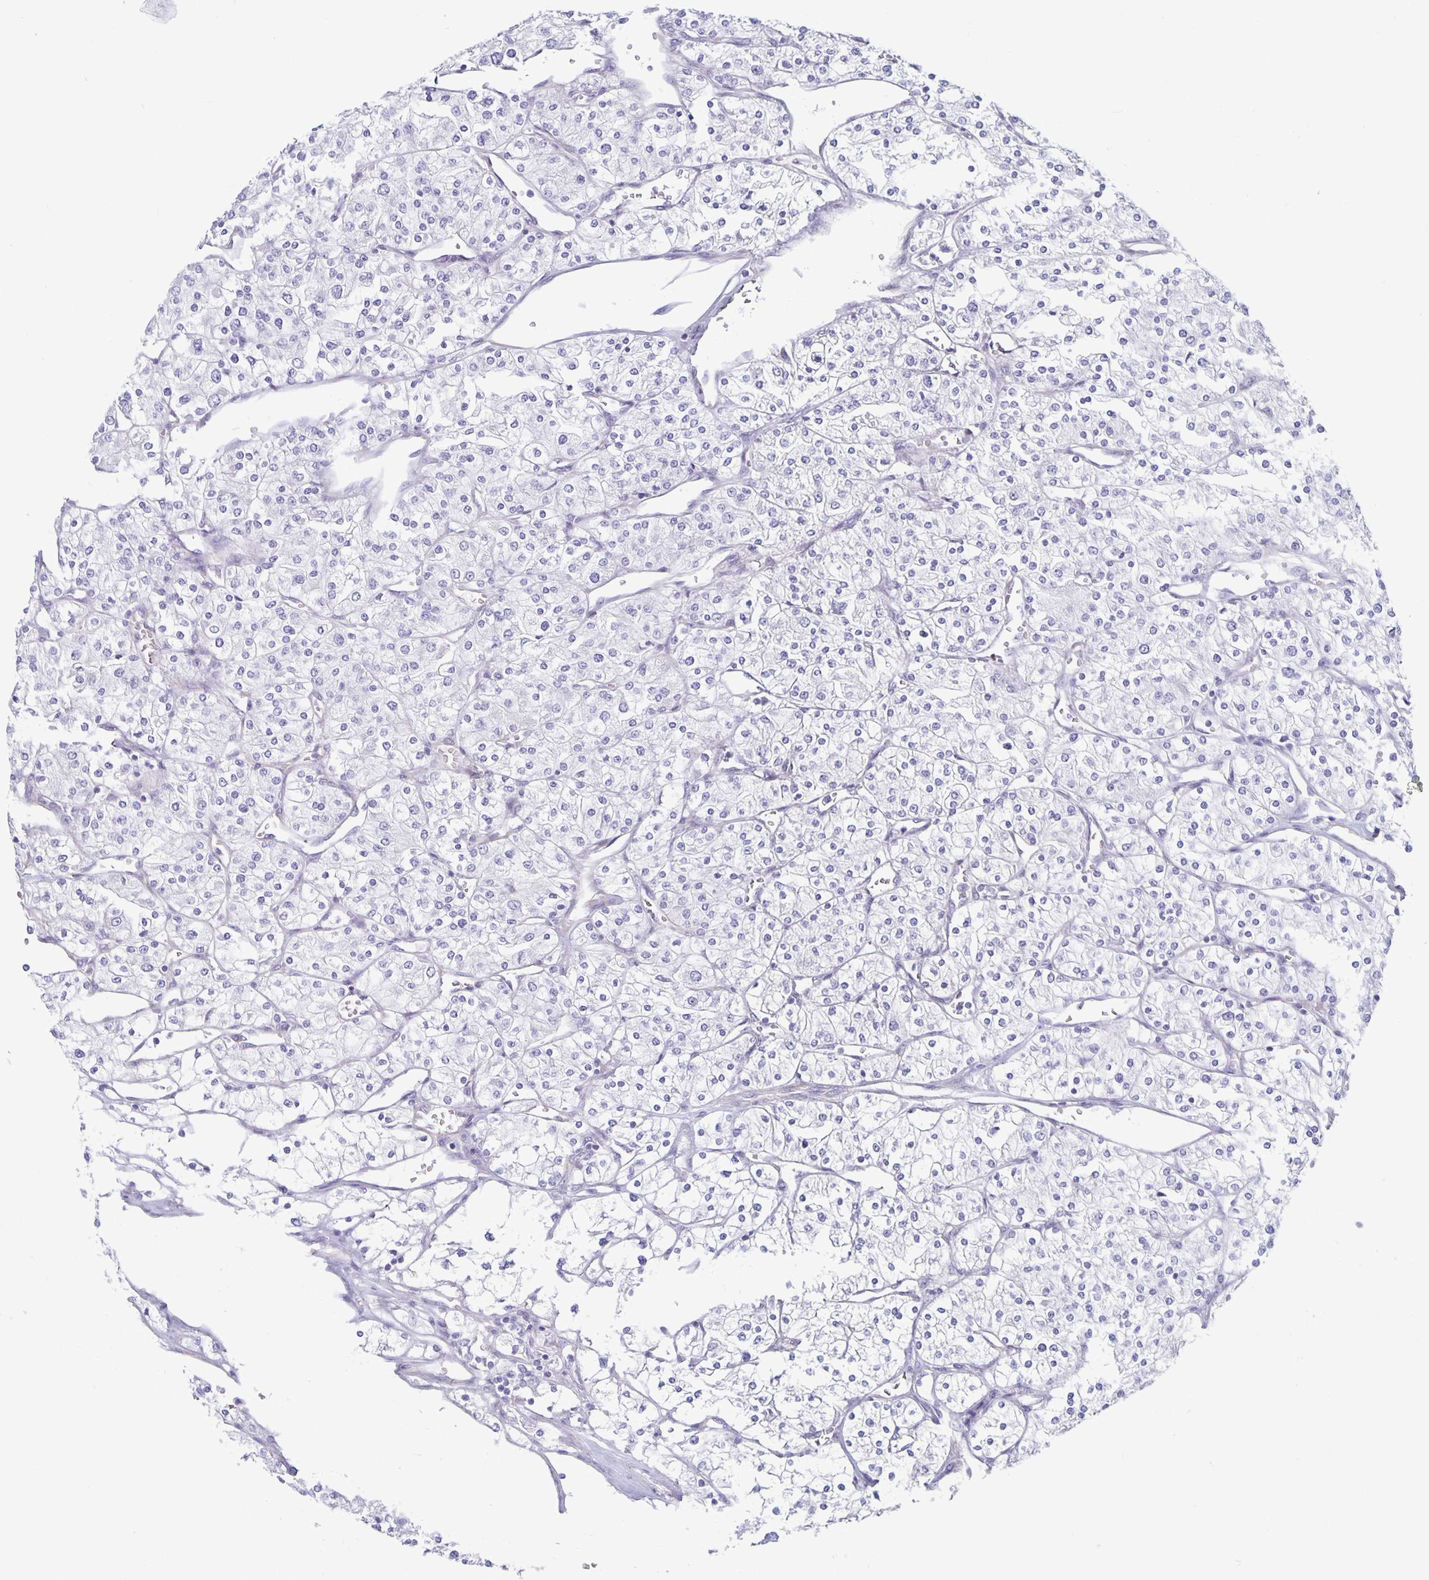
{"staining": {"intensity": "negative", "quantity": "none", "location": "none"}, "tissue": "renal cancer", "cell_type": "Tumor cells", "image_type": "cancer", "snomed": [{"axis": "morphology", "description": "Adenocarcinoma, NOS"}, {"axis": "topography", "description": "Kidney"}], "caption": "IHC image of renal cancer stained for a protein (brown), which reveals no expression in tumor cells.", "gene": "PLCB3", "patient": {"sex": "male", "age": 80}}